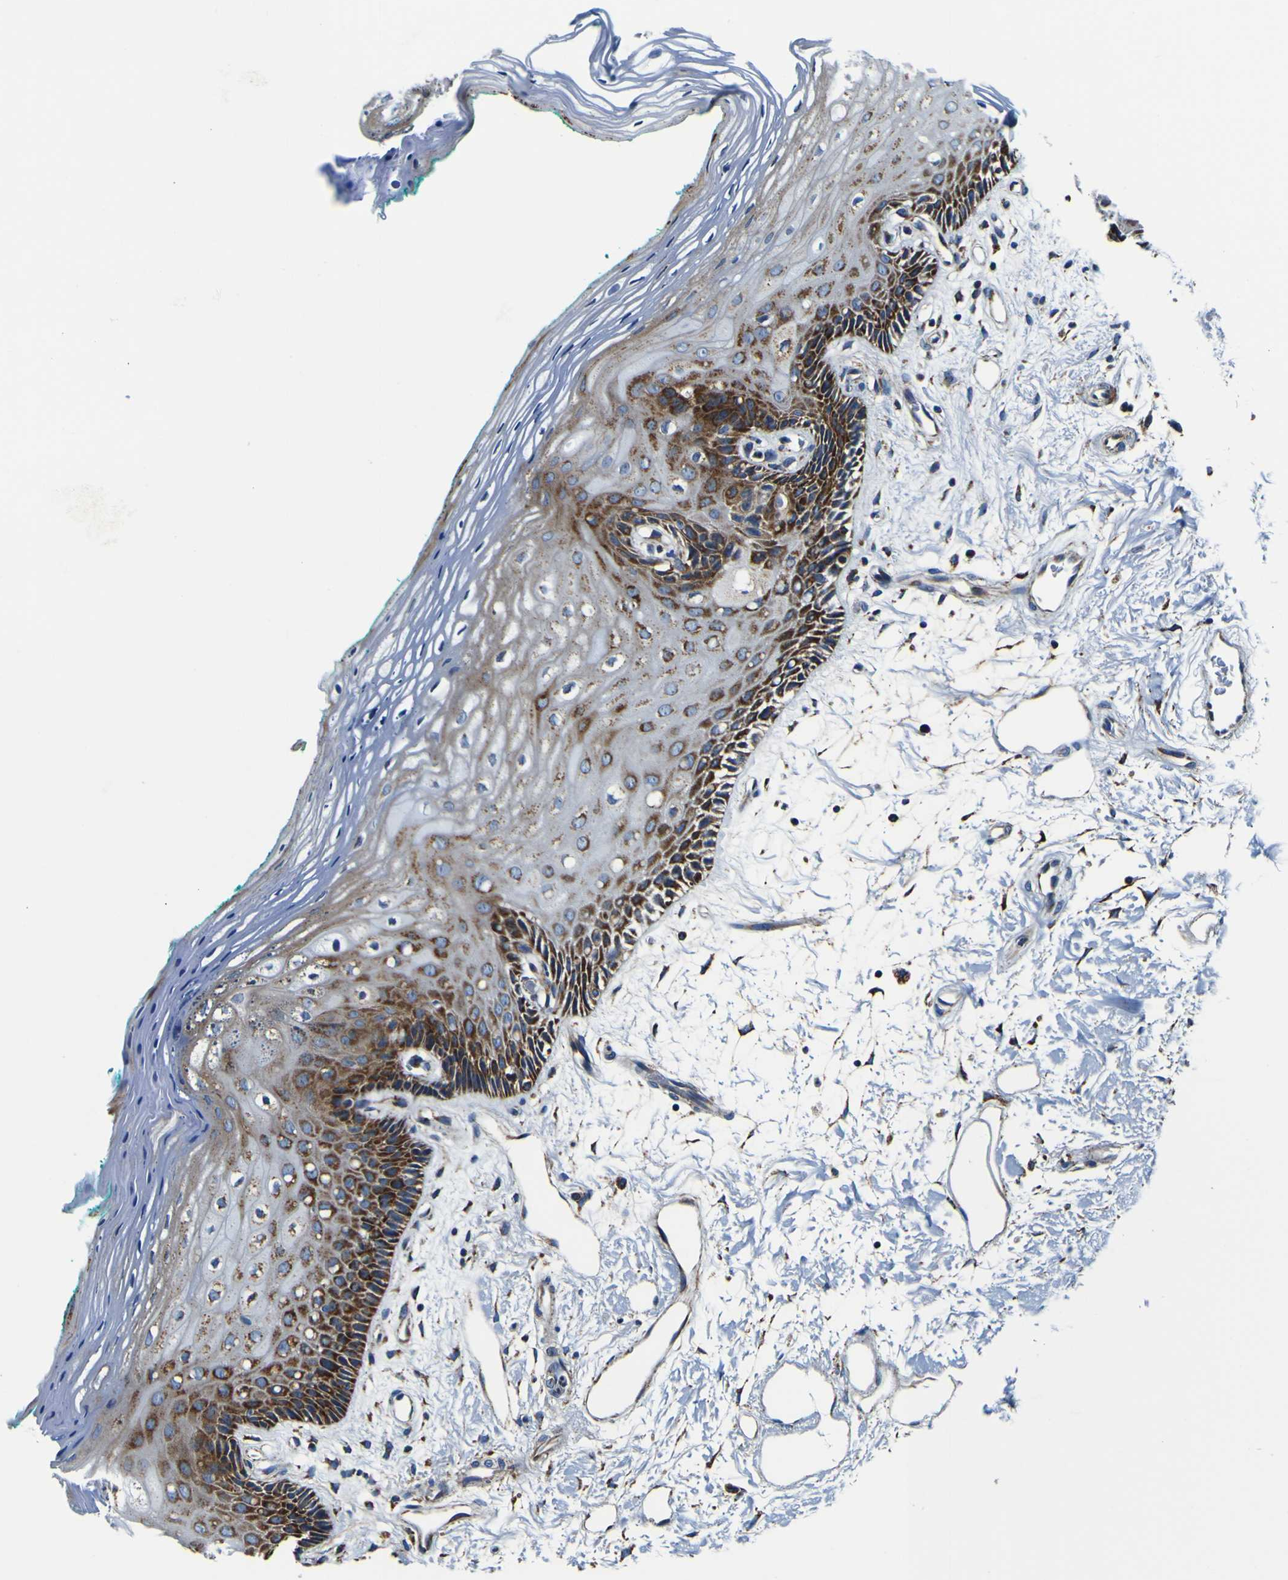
{"staining": {"intensity": "strong", "quantity": "25%-75%", "location": "cytoplasmic/membranous"}, "tissue": "oral mucosa", "cell_type": "Squamous epithelial cells", "image_type": "normal", "snomed": [{"axis": "morphology", "description": "Normal tissue, NOS"}, {"axis": "topography", "description": "Skeletal muscle"}, {"axis": "topography", "description": "Oral tissue"}, {"axis": "topography", "description": "Peripheral nerve tissue"}], "caption": "IHC photomicrograph of benign oral mucosa stained for a protein (brown), which reveals high levels of strong cytoplasmic/membranous expression in about 25%-75% of squamous epithelial cells.", "gene": "PTRH2", "patient": {"sex": "female", "age": 84}}